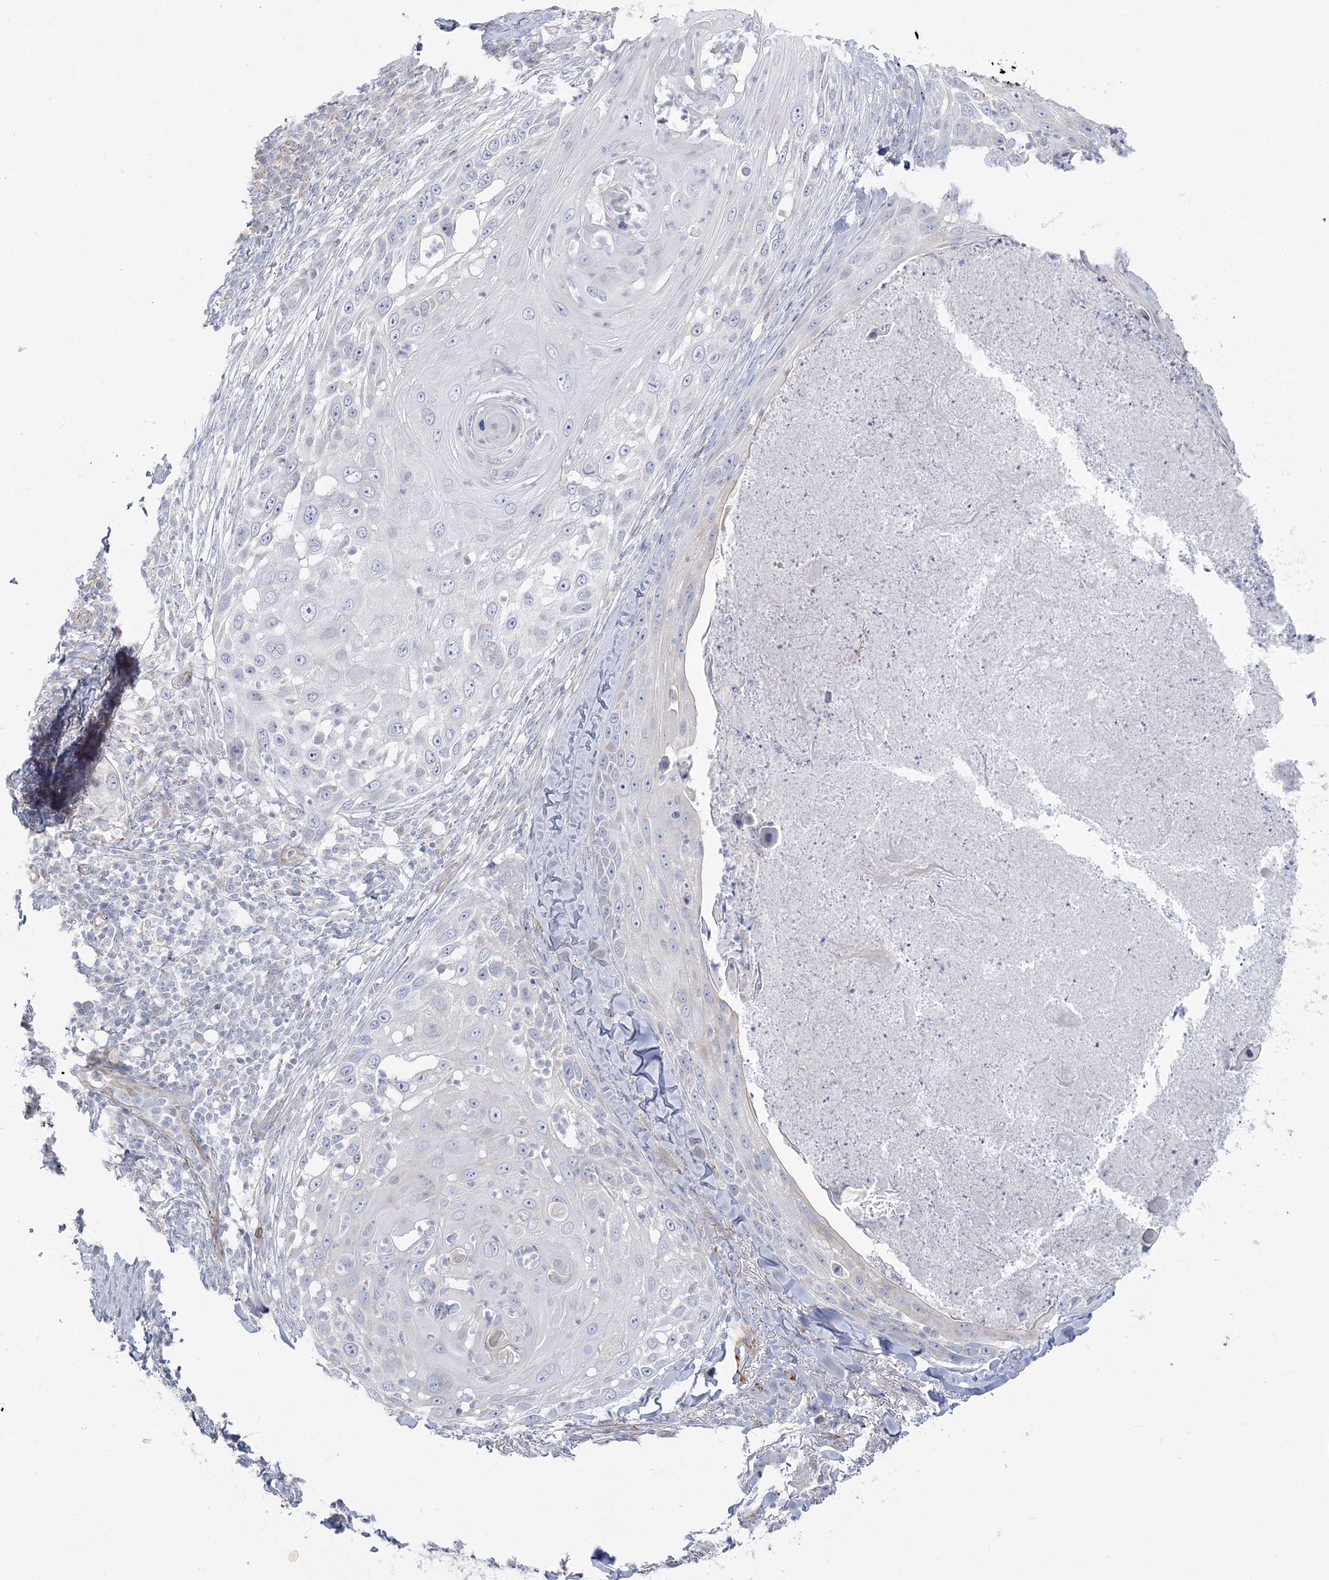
{"staining": {"intensity": "negative", "quantity": "none", "location": "none"}, "tissue": "skin cancer", "cell_type": "Tumor cells", "image_type": "cancer", "snomed": [{"axis": "morphology", "description": "Squamous cell carcinoma, NOS"}, {"axis": "topography", "description": "Skin"}], "caption": "Micrograph shows no protein staining in tumor cells of skin cancer (squamous cell carcinoma) tissue.", "gene": "GPAT2", "patient": {"sex": "female", "age": 44}}